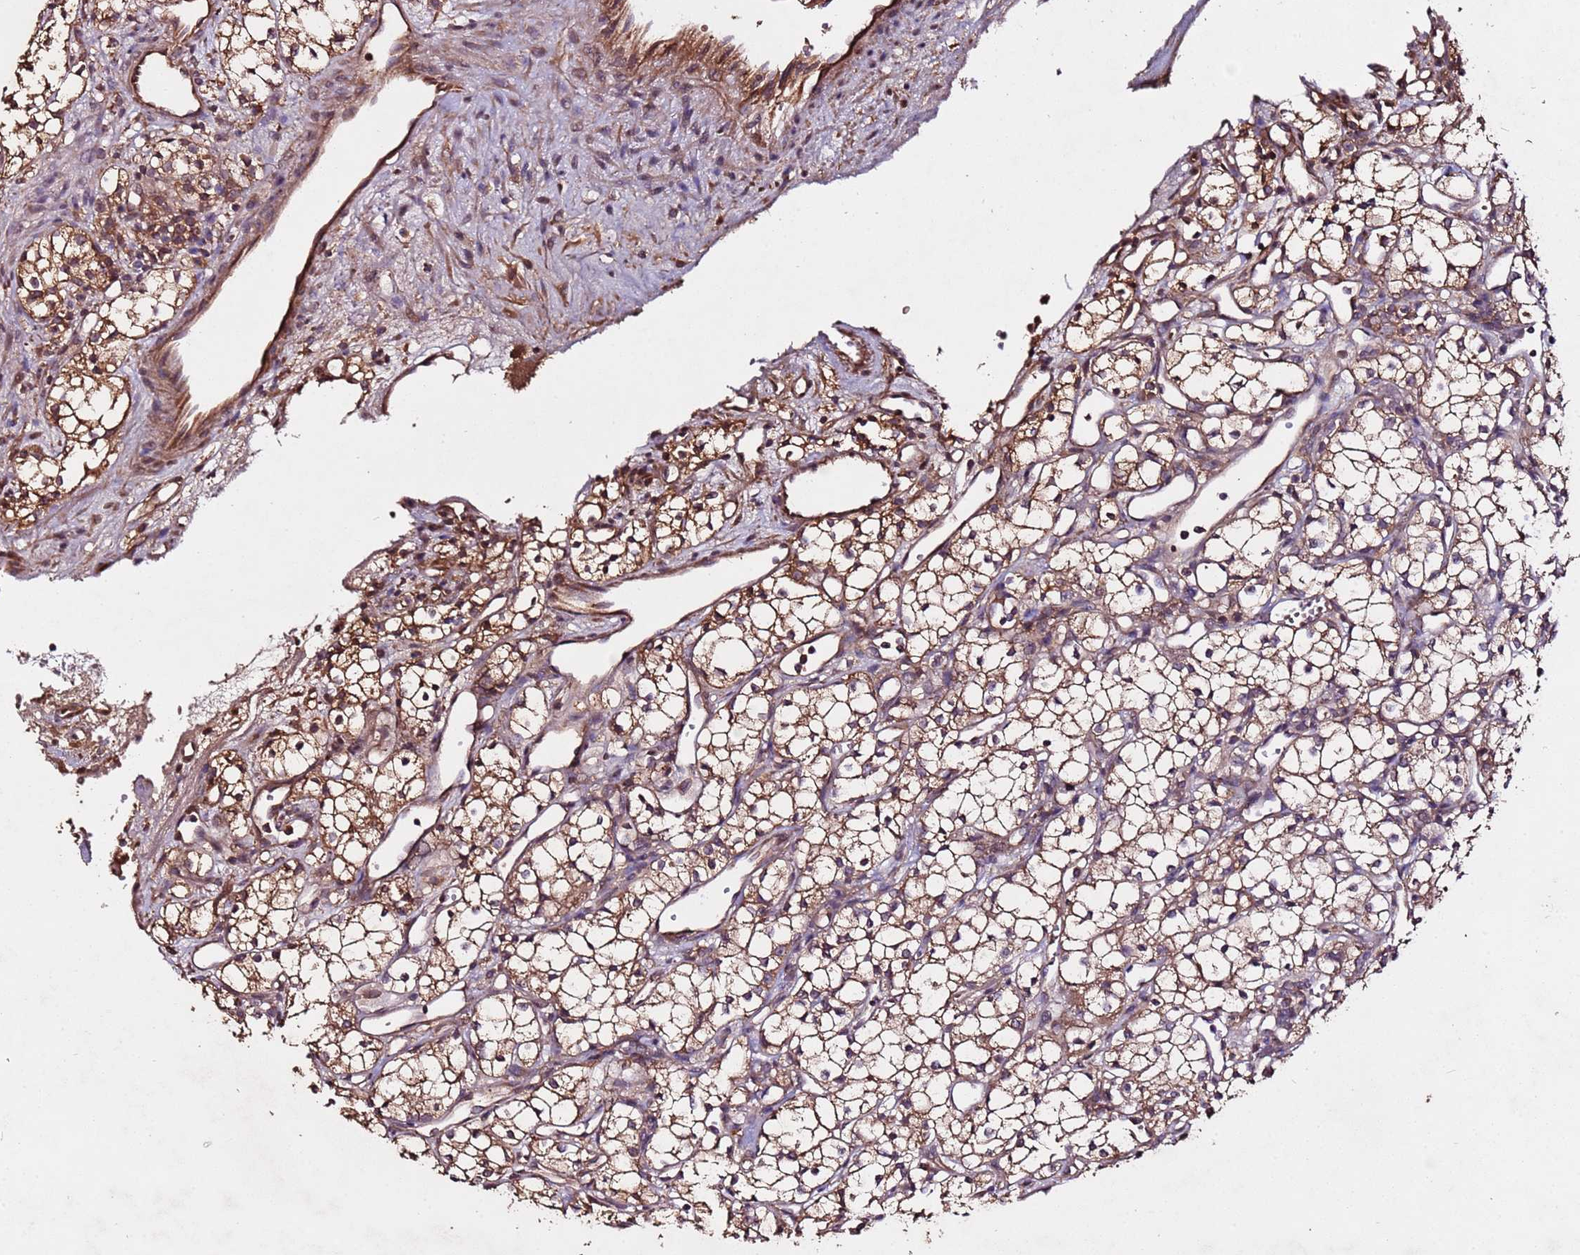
{"staining": {"intensity": "moderate", "quantity": ">75%", "location": "cytoplasmic/membranous"}, "tissue": "renal cancer", "cell_type": "Tumor cells", "image_type": "cancer", "snomed": [{"axis": "morphology", "description": "Adenocarcinoma, NOS"}, {"axis": "topography", "description": "Kidney"}], "caption": "Tumor cells show medium levels of moderate cytoplasmic/membranous expression in about >75% of cells in adenocarcinoma (renal).", "gene": "RPS15A", "patient": {"sex": "male", "age": 59}}